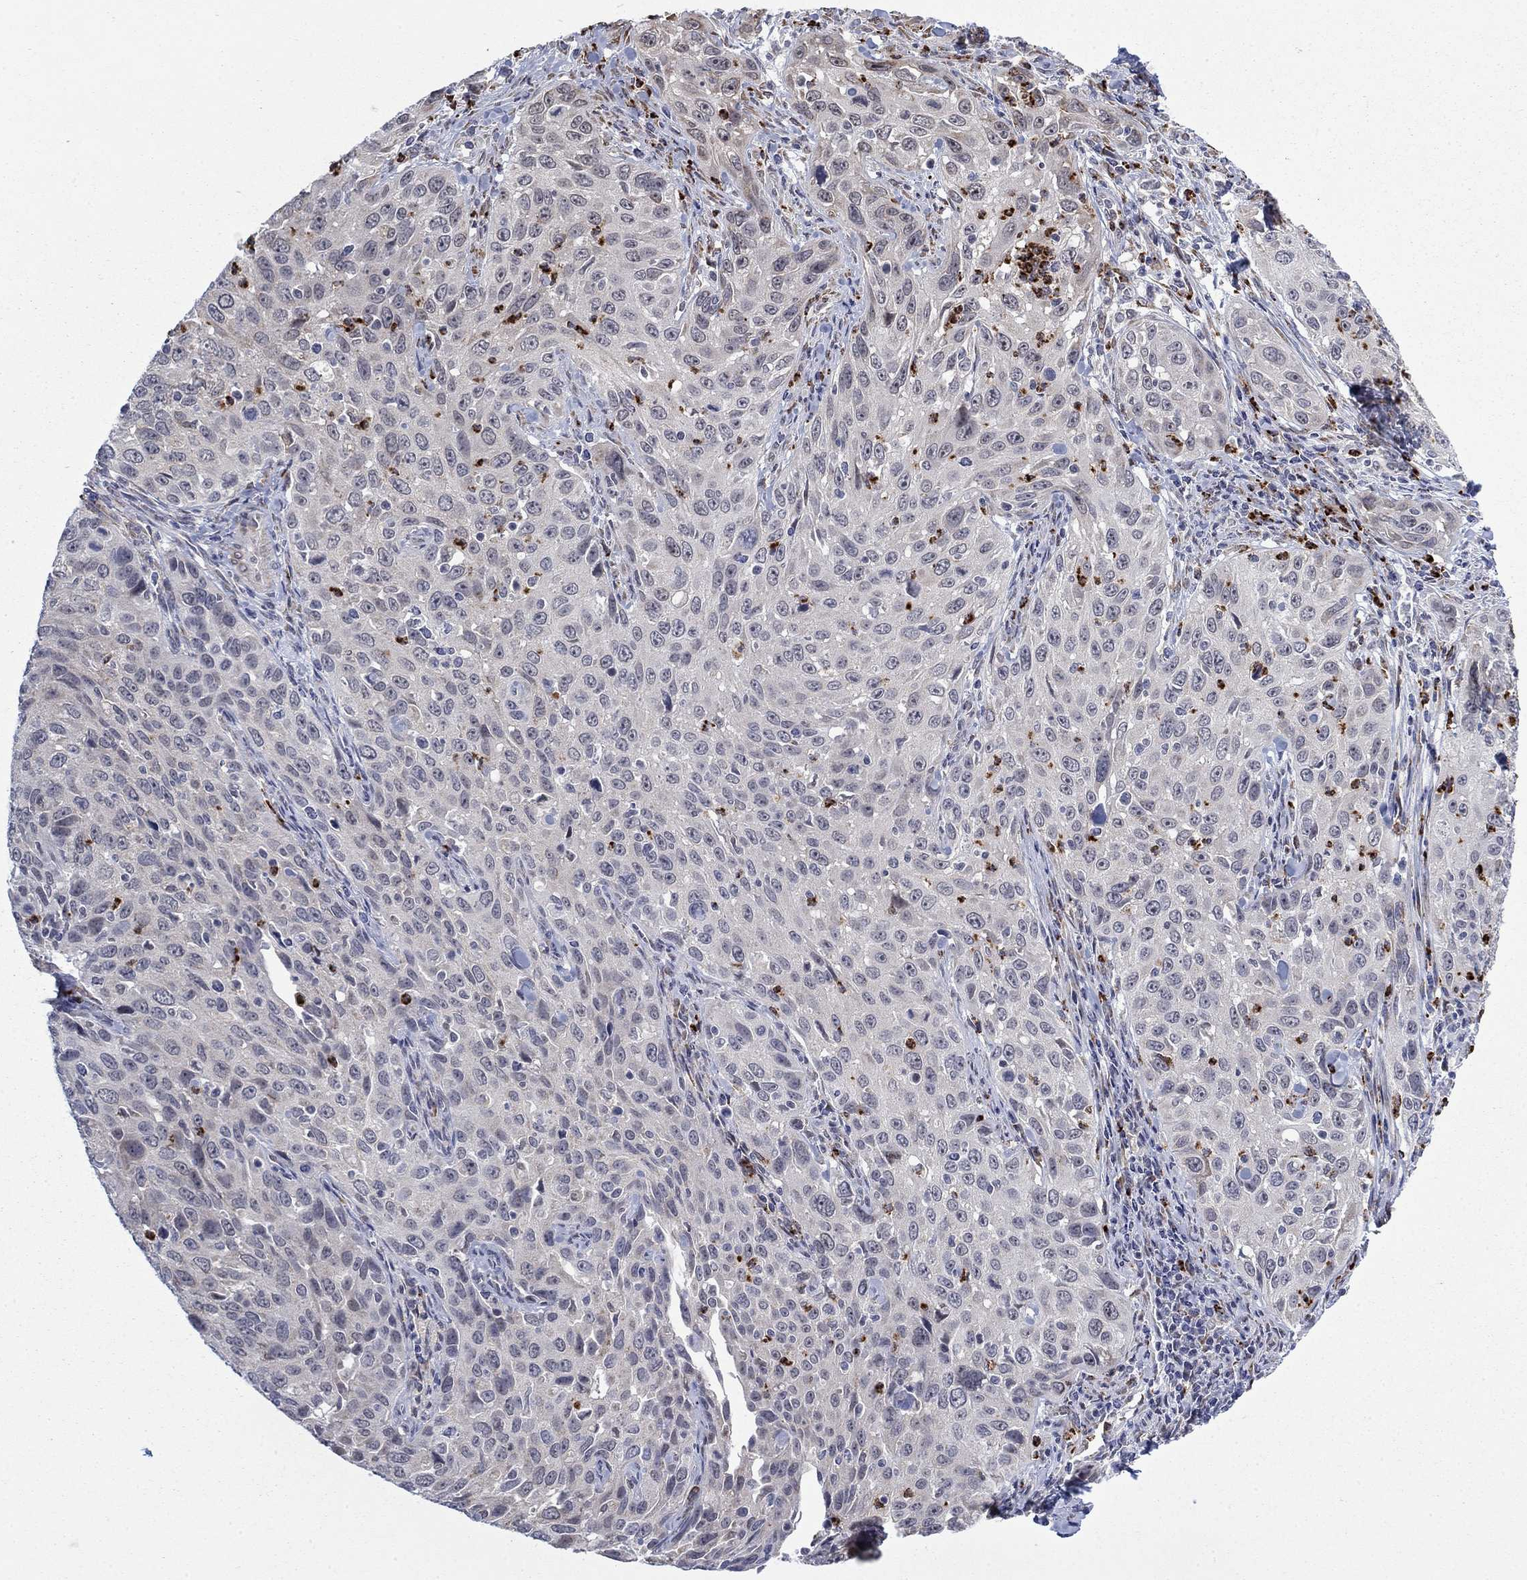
{"staining": {"intensity": "negative", "quantity": "none", "location": "none"}, "tissue": "cervical cancer", "cell_type": "Tumor cells", "image_type": "cancer", "snomed": [{"axis": "morphology", "description": "Squamous cell carcinoma, NOS"}, {"axis": "topography", "description": "Cervix"}], "caption": "Immunohistochemistry photomicrograph of neoplastic tissue: cervical cancer stained with DAB exhibits no significant protein positivity in tumor cells. (DAB immunohistochemistry (IHC) visualized using brightfield microscopy, high magnification).", "gene": "MTRFR", "patient": {"sex": "female", "age": 26}}